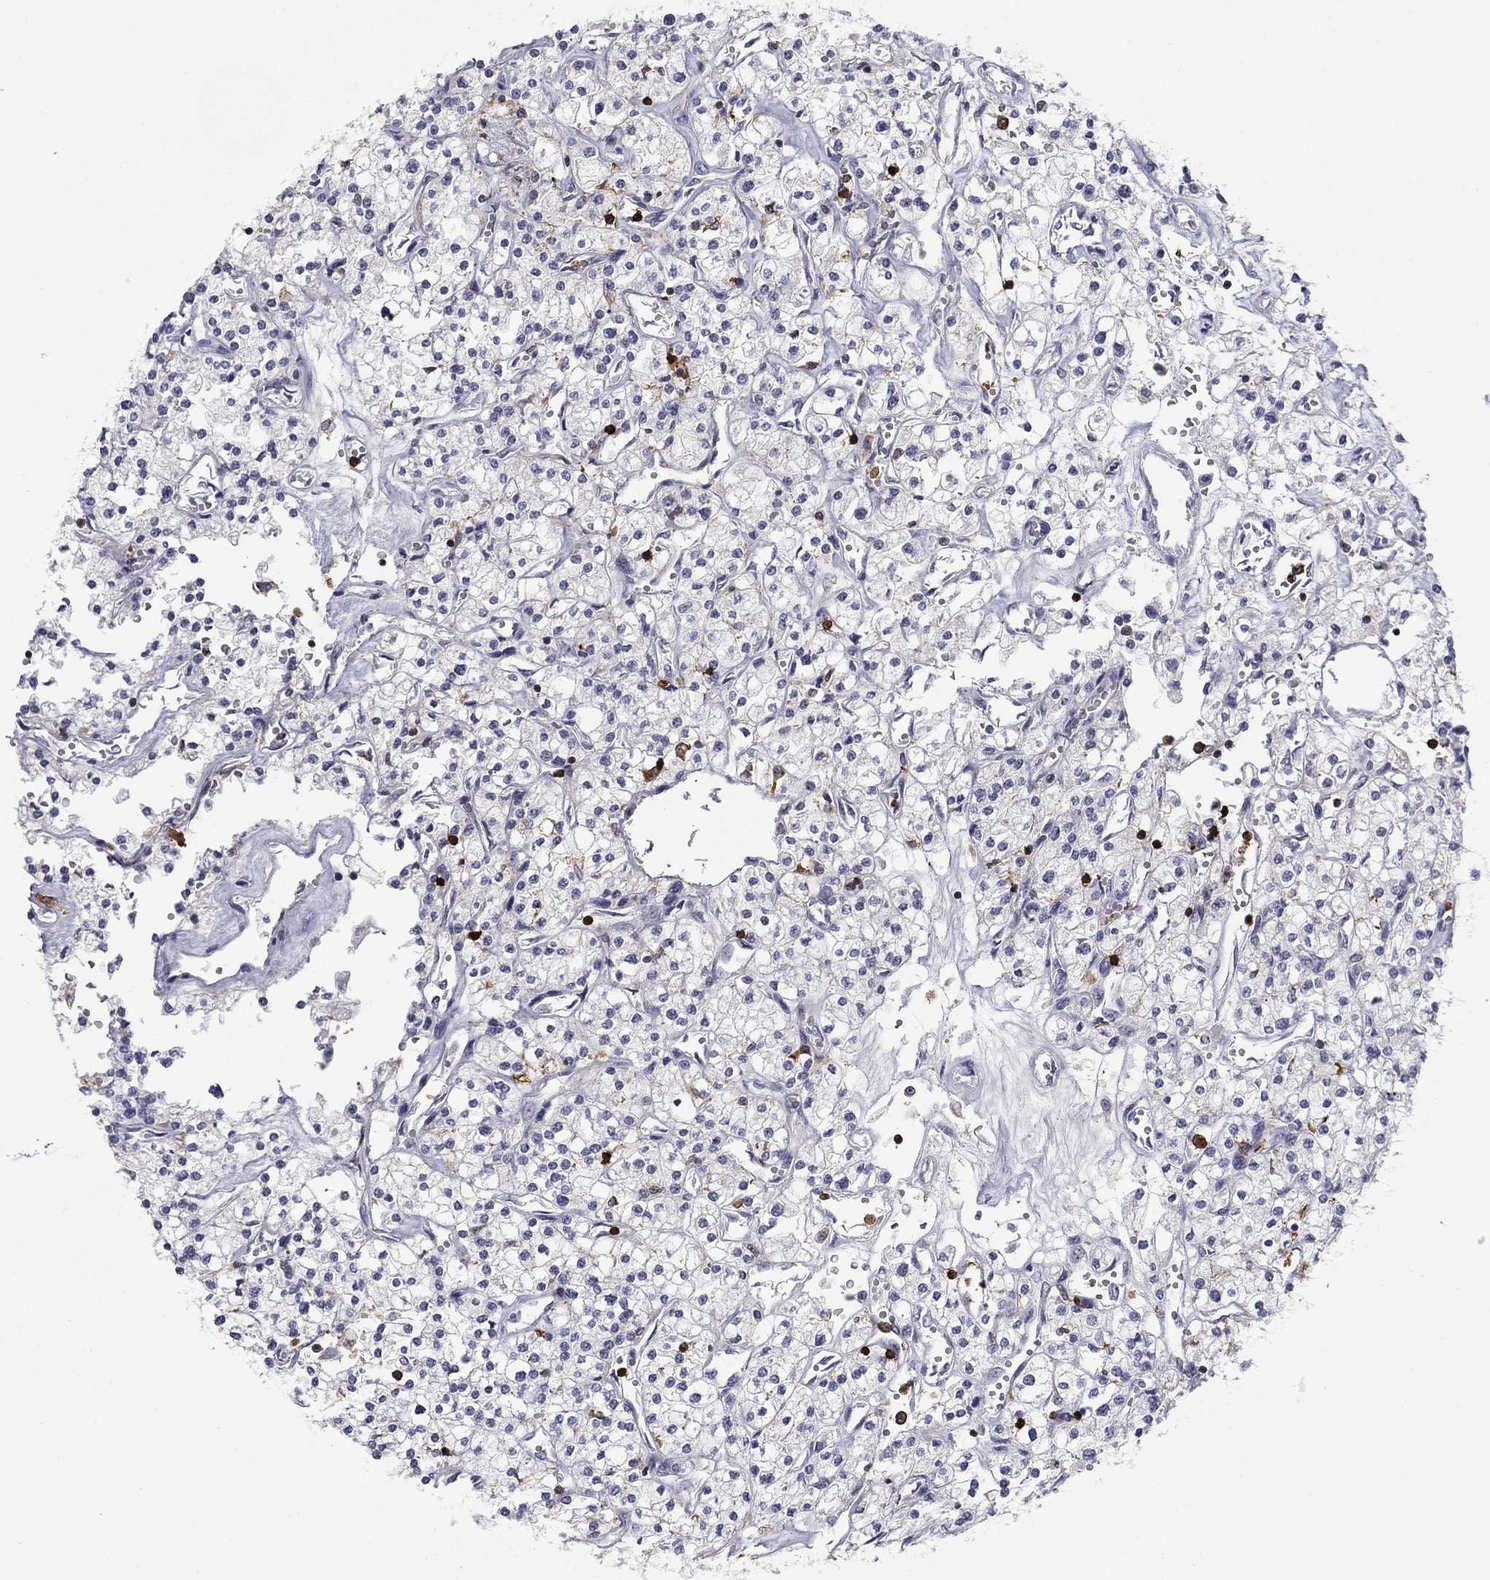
{"staining": {"intensity": "negative", "quantity": "none", "location": "none"}, "tissue": "renal cancer", "cell_type": "Tumor cells", "image_type": "cancer", "snomed": [{"axis": "morphology", "description": "Adenocarcinoma, NOS"}, {"axis": "topography", "description": "Kidney"}], "caption": "Tumor cells show no significant protein expression in renal cancer (adenocarcinoma).", "gene": "ARHGAP27", "patient": {"sex": "male", "age": 80}}